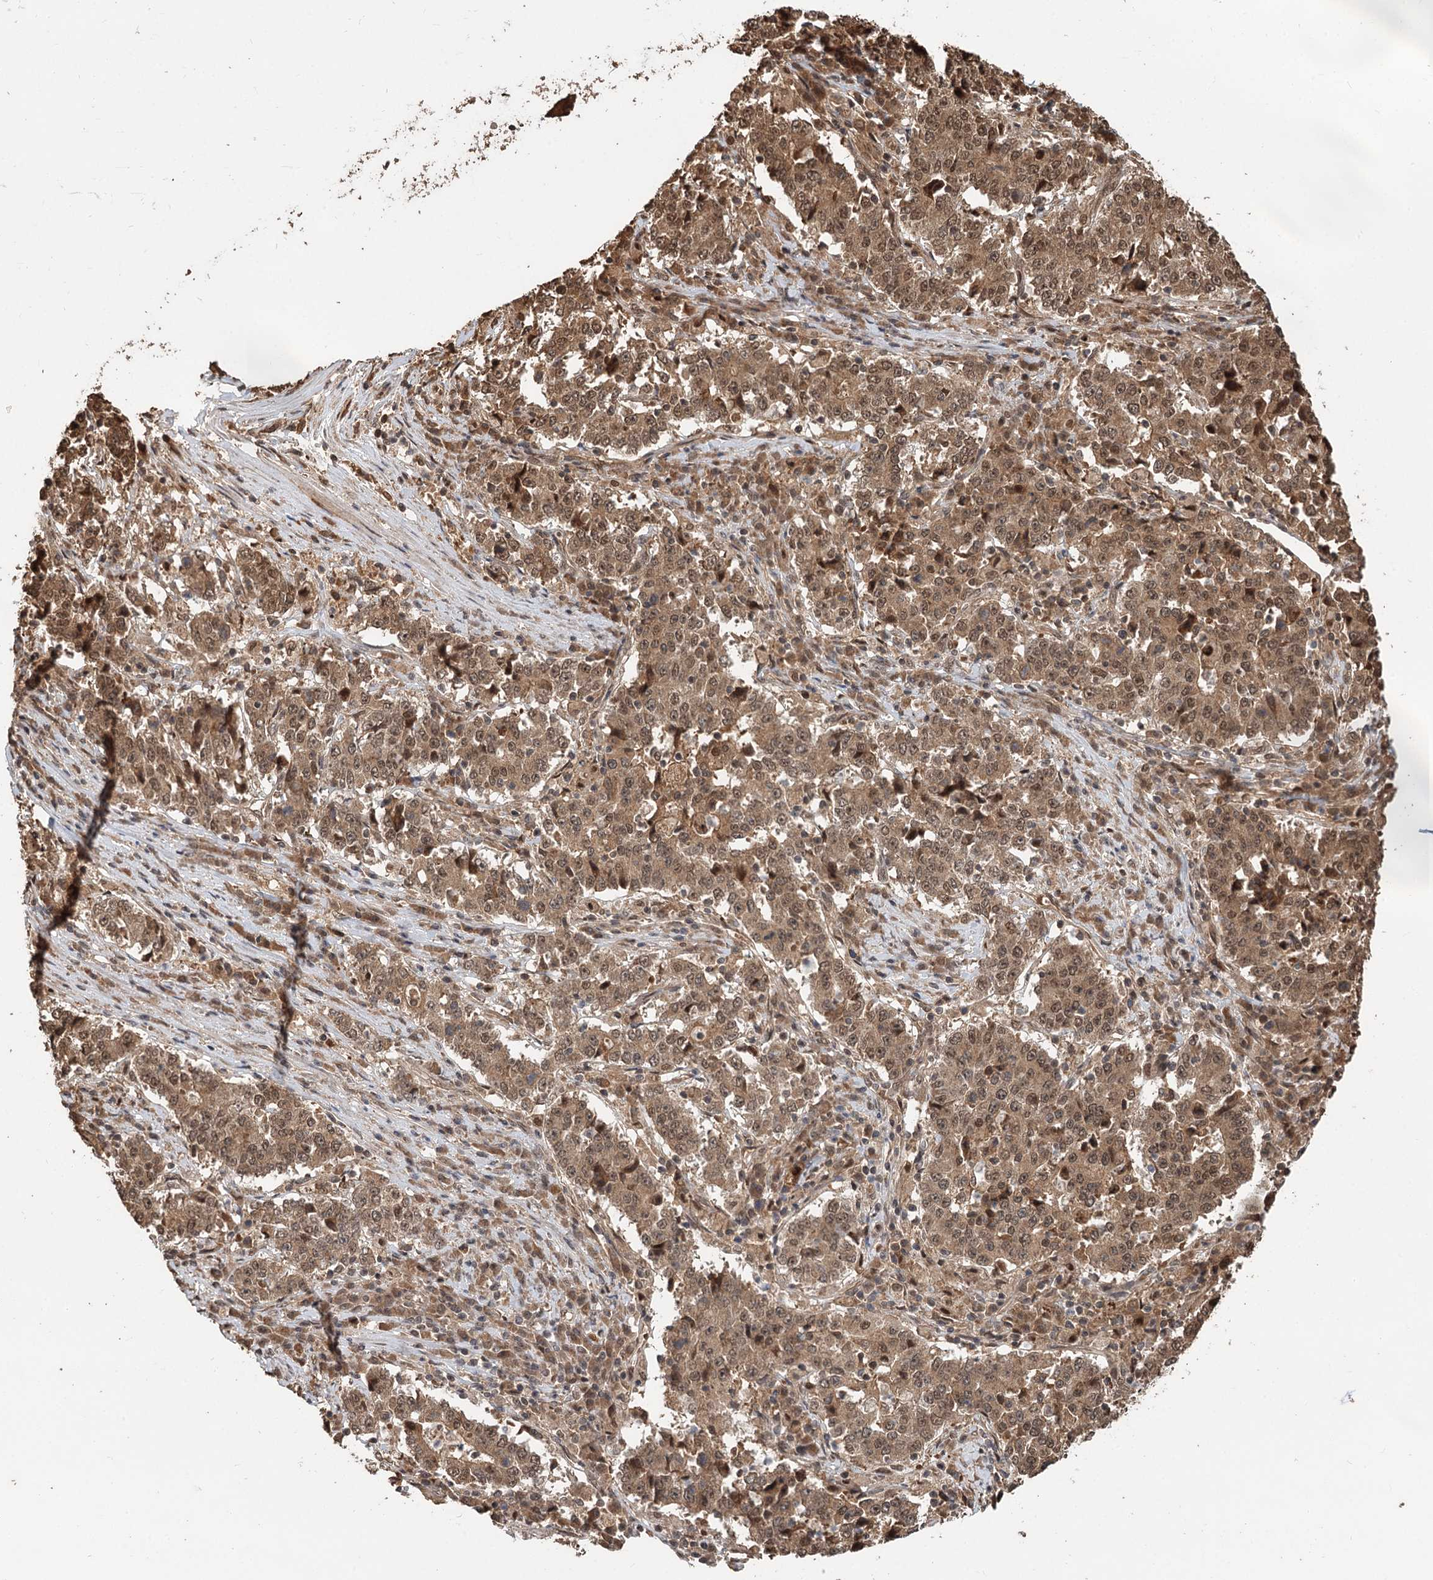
{"staining": {"intensity": "moderate", "quantity": ">75%", "location": "cytoplasmic/membranous,nuclear"}, "tissue": "stomach cancer", "cell_type": "Tumor cells", "image_type": "cancer", "snomed": [{"axis": "morphology", "description": "Adenocarcinoma, NOS"}, {"axis": "topography", "description": "Stomach"}], "caption": "Moderate cytoplasmic/membranous and nuclear staining for a protein is appreciated in approximately >75% of tumor cells of stomach adenocarcinoma using immunohistochemistry (IHC).", "gene": "N6AMT1", "patient": {"sex": "male", "age": 59}}